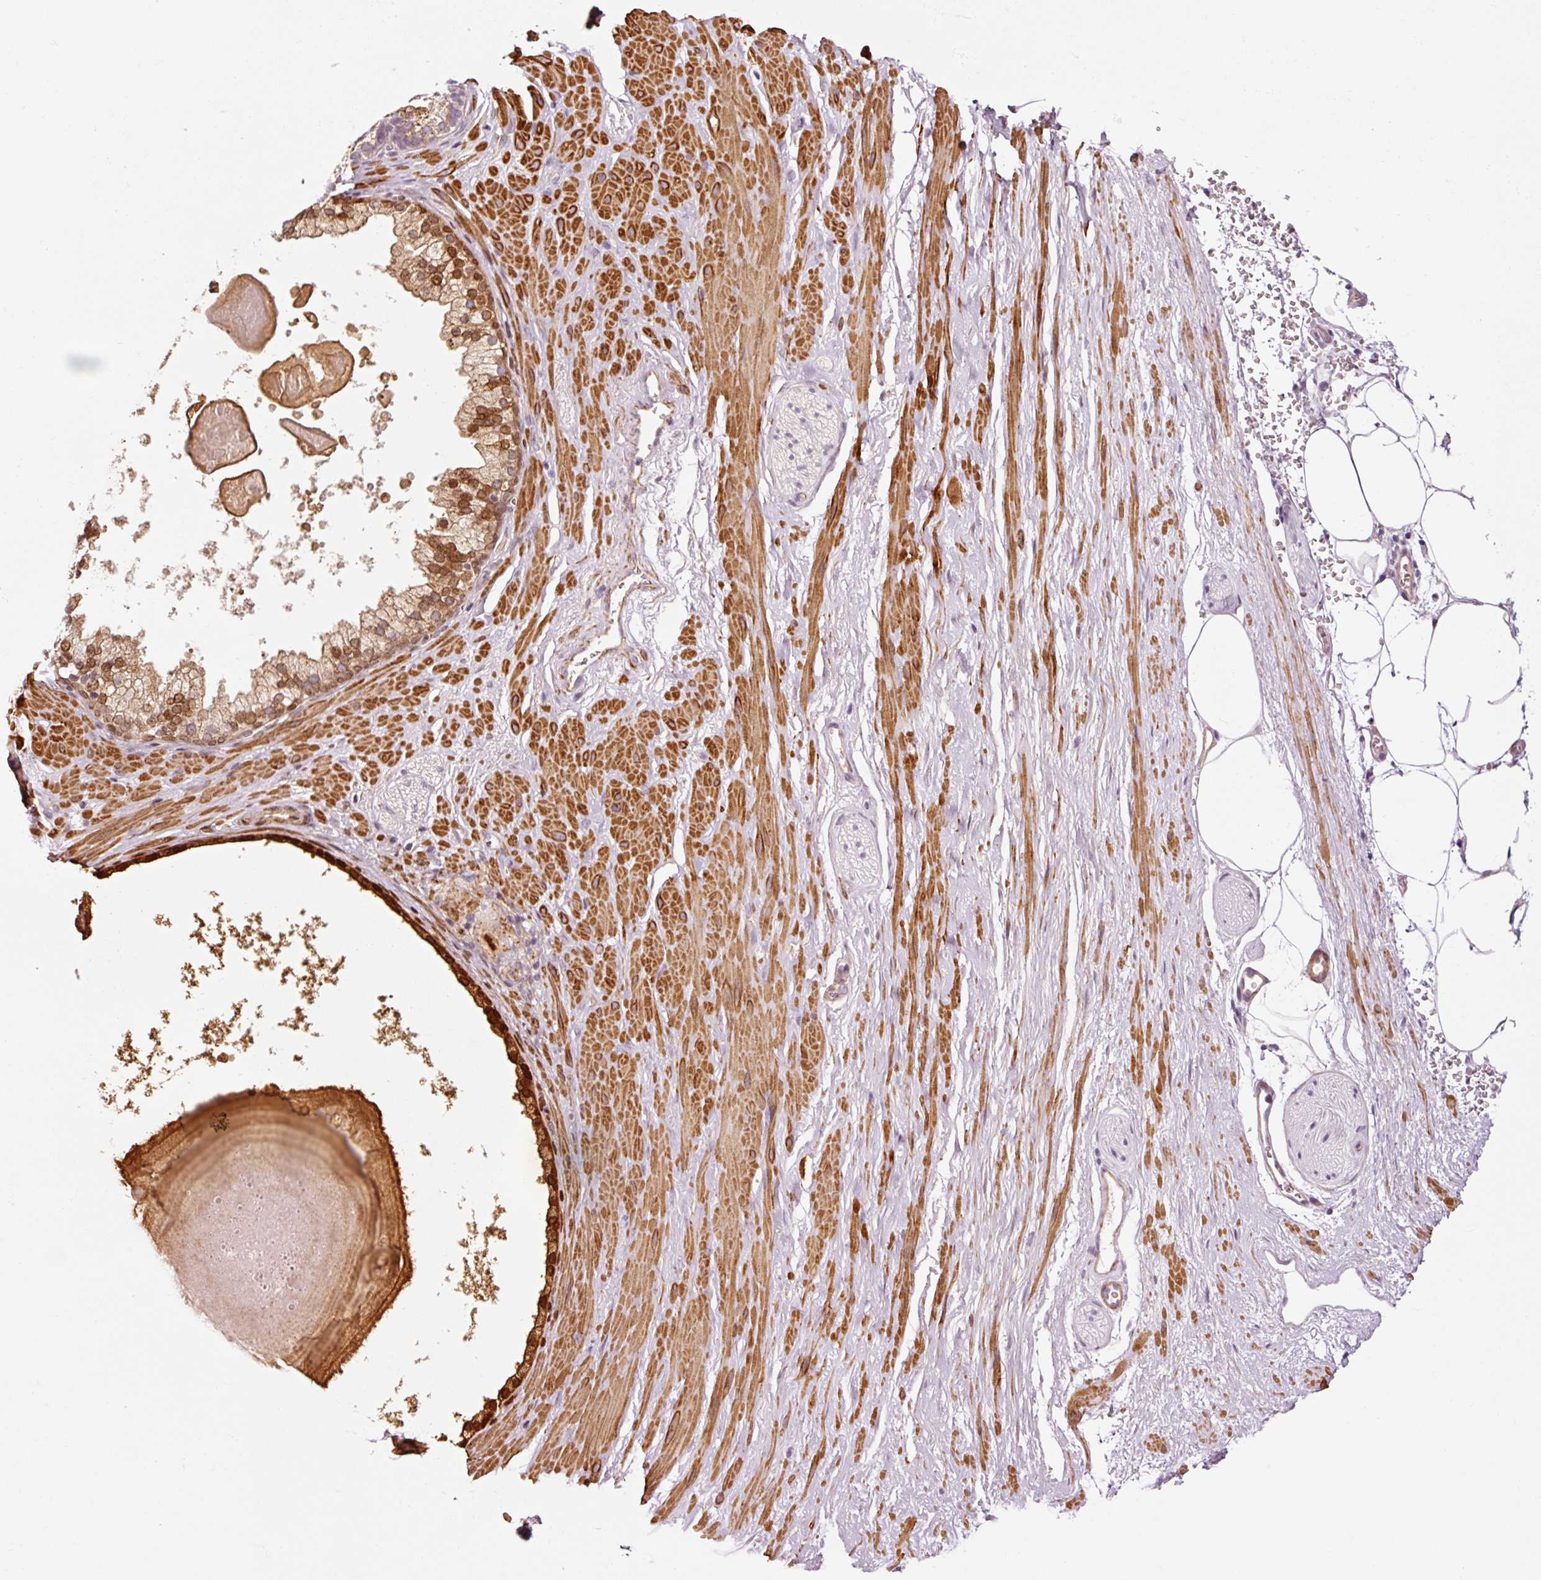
{"staining": {"intensity": "negative", "quantity": "none", "location": "none"}, "tissue": "adipose tissue", "cell_type": "Adipocytes", "image_type": "normal", "snomed": [{"axis": "morphology", "description": "Normal tissue, NOS"}, {"axis": "topography", "description": "Prostate"}, {"axis": "topography", "description": "Peripheral nerve tissue"}], "caption": "Adipocytes show no significant staining in normal adipose tissue.", "gene": "ANKRD20A1", "patient": {"sex": "male", "age": 61}}